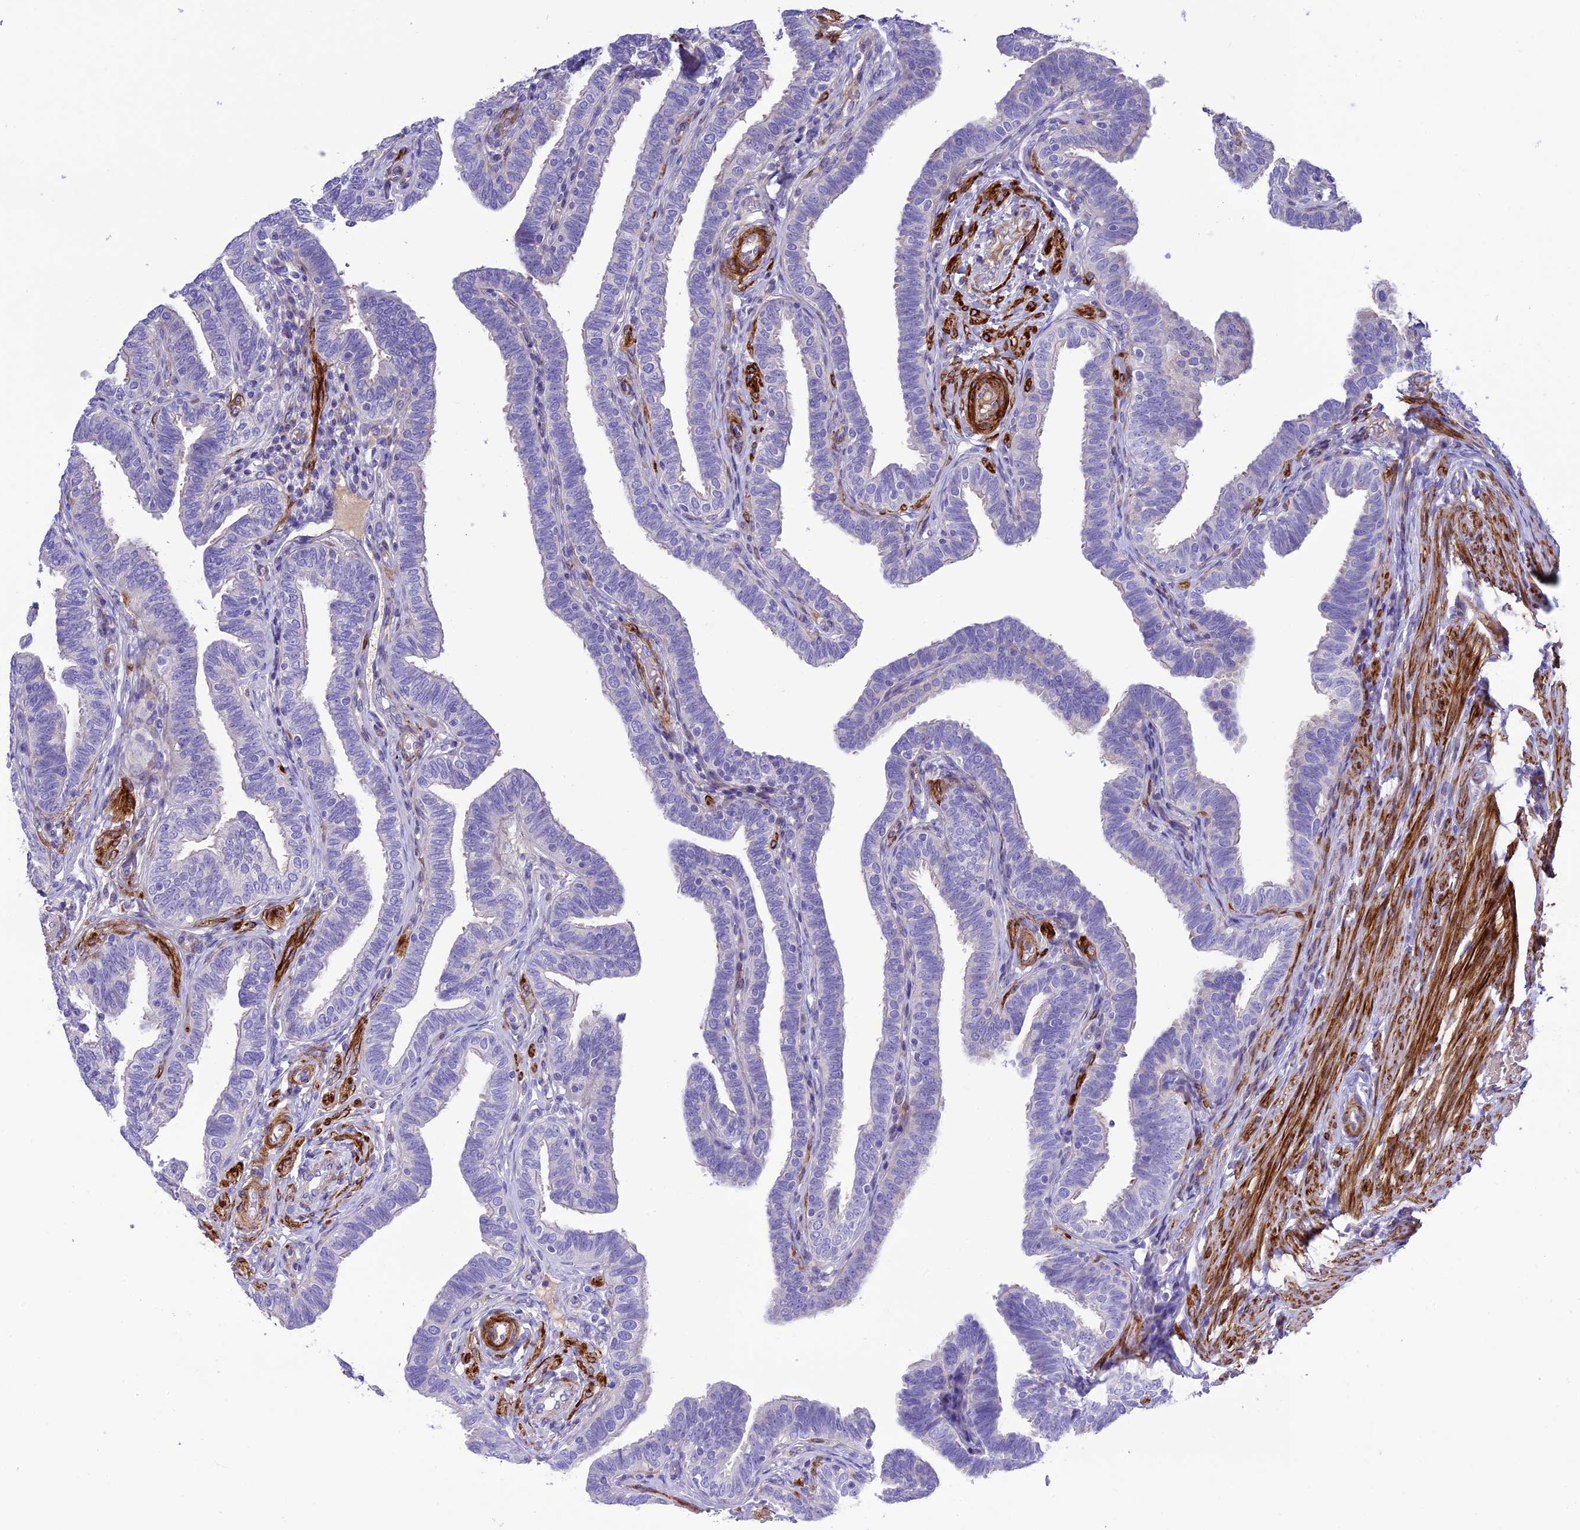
{"staining": {"intensity": "negative", "quantity": "none", "location": "none"}, "tissue": "fallopian tube", "cell_type": "Glandular cells", "image_type": "normal", "snomed": [{"axis": "morphology", "description": "Normal tissue, NOS"}, {"axis": "topography", "description": "Fallopian tube"}], "caption": "DAB immunohistochemical staining of unremarkable fallopian tube displays no significant expression in glandular cells. (DAB IHC, high magnification).", "gene": "FRA10AC1", "patient": {"sex": "female", "age": 39}}